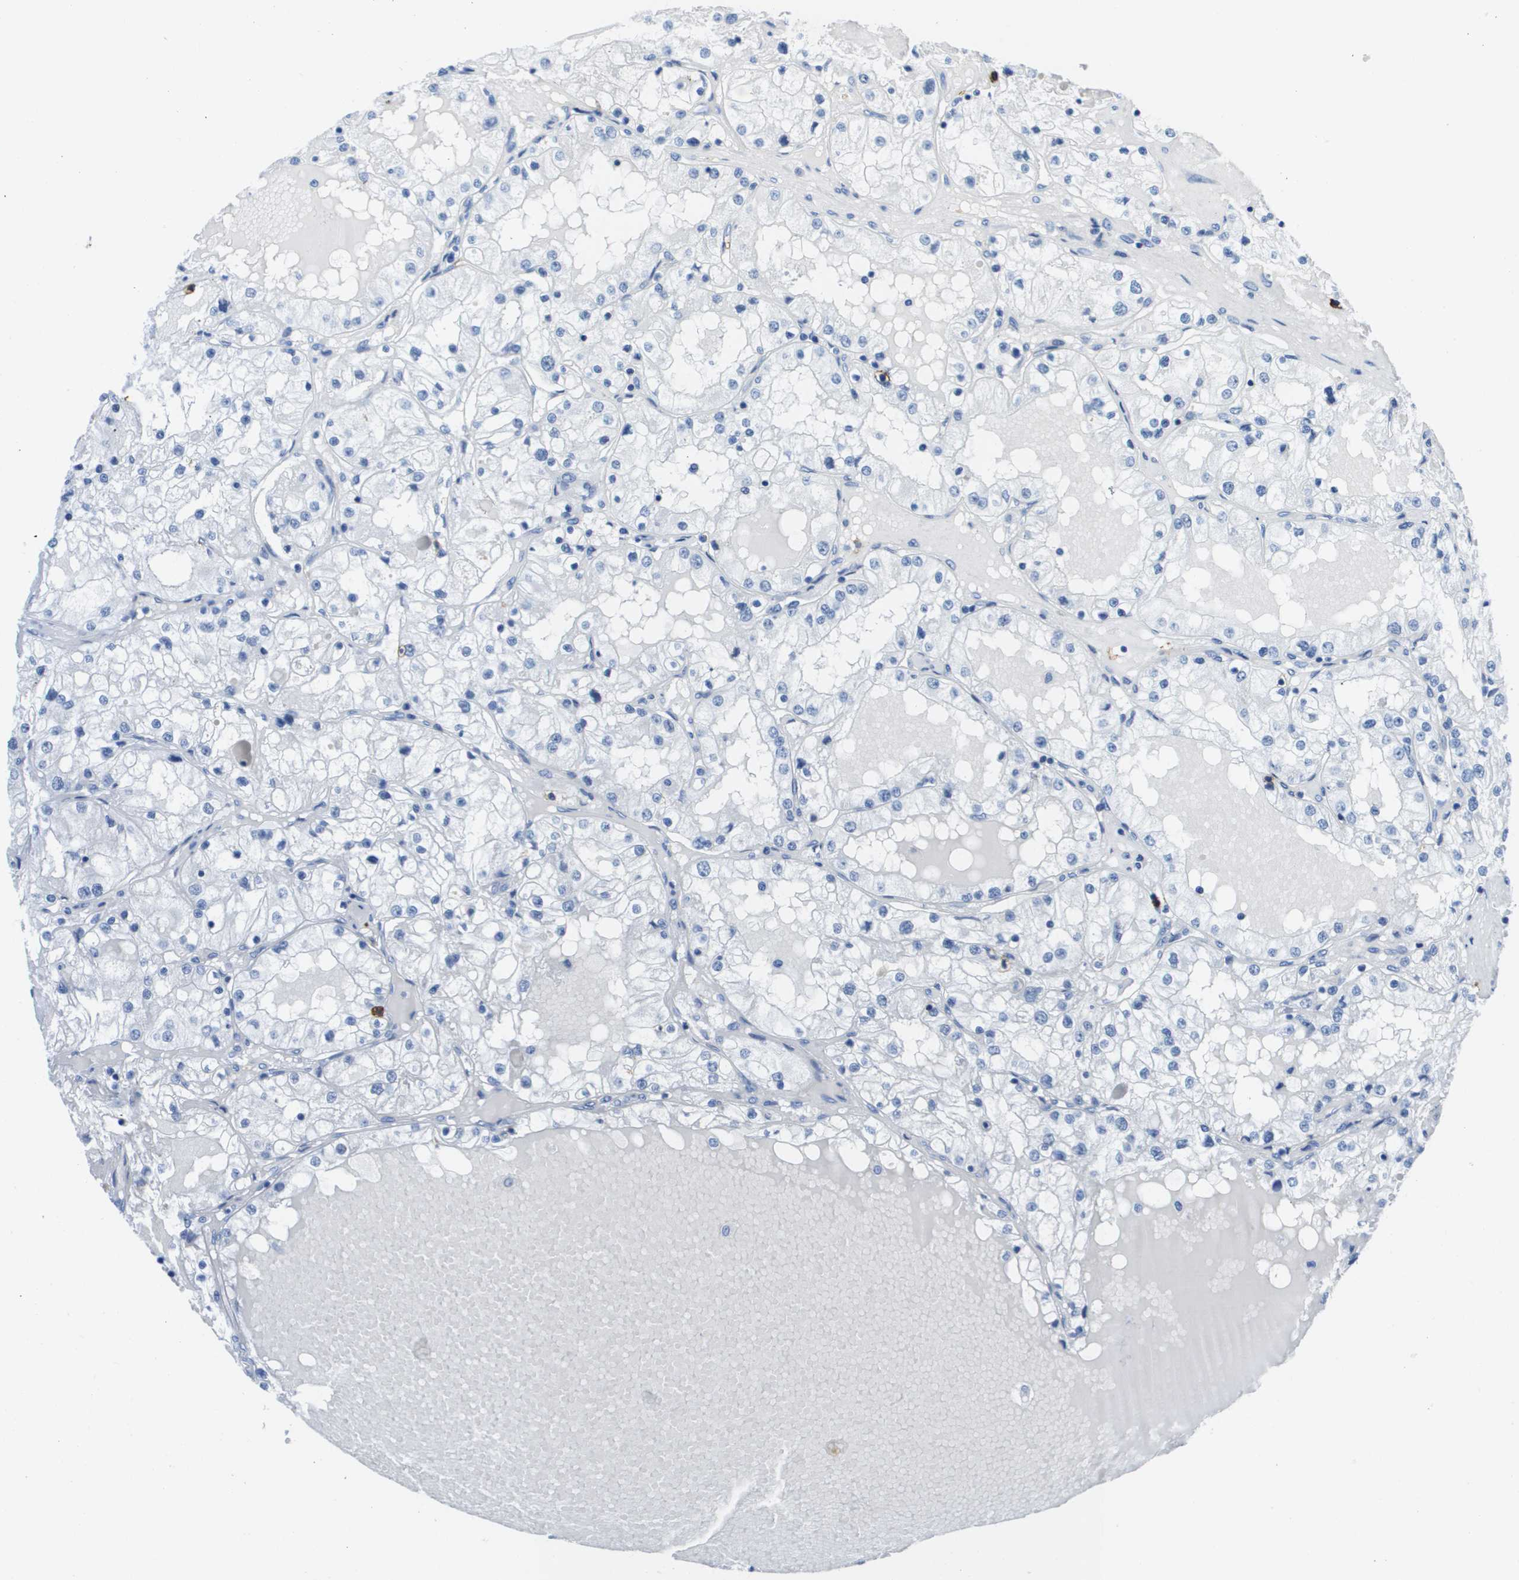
{"staining": {"intensity": "negative", "quantity": "none", "location": "none"}, "tissue": "renal cancer", "cell_type": "Tumor cells", "image_type": "cancer", "snomed": [{"axis": "morphology", "description": "Adenocarcinoma, NOS"}, {"axis": "topography", "description": "Kidney"}], "caption": "High magnification brightfield microscopy of renal cancer stained with DAB (3,3'-diaminobenzidine) (brown) and counterstained with hematoxylin (blue): tumor cells show no significant expression. Nuclei are stained in blue.", "gene": "MS4A1", "patient": {"sex": "male", "age": 68}}